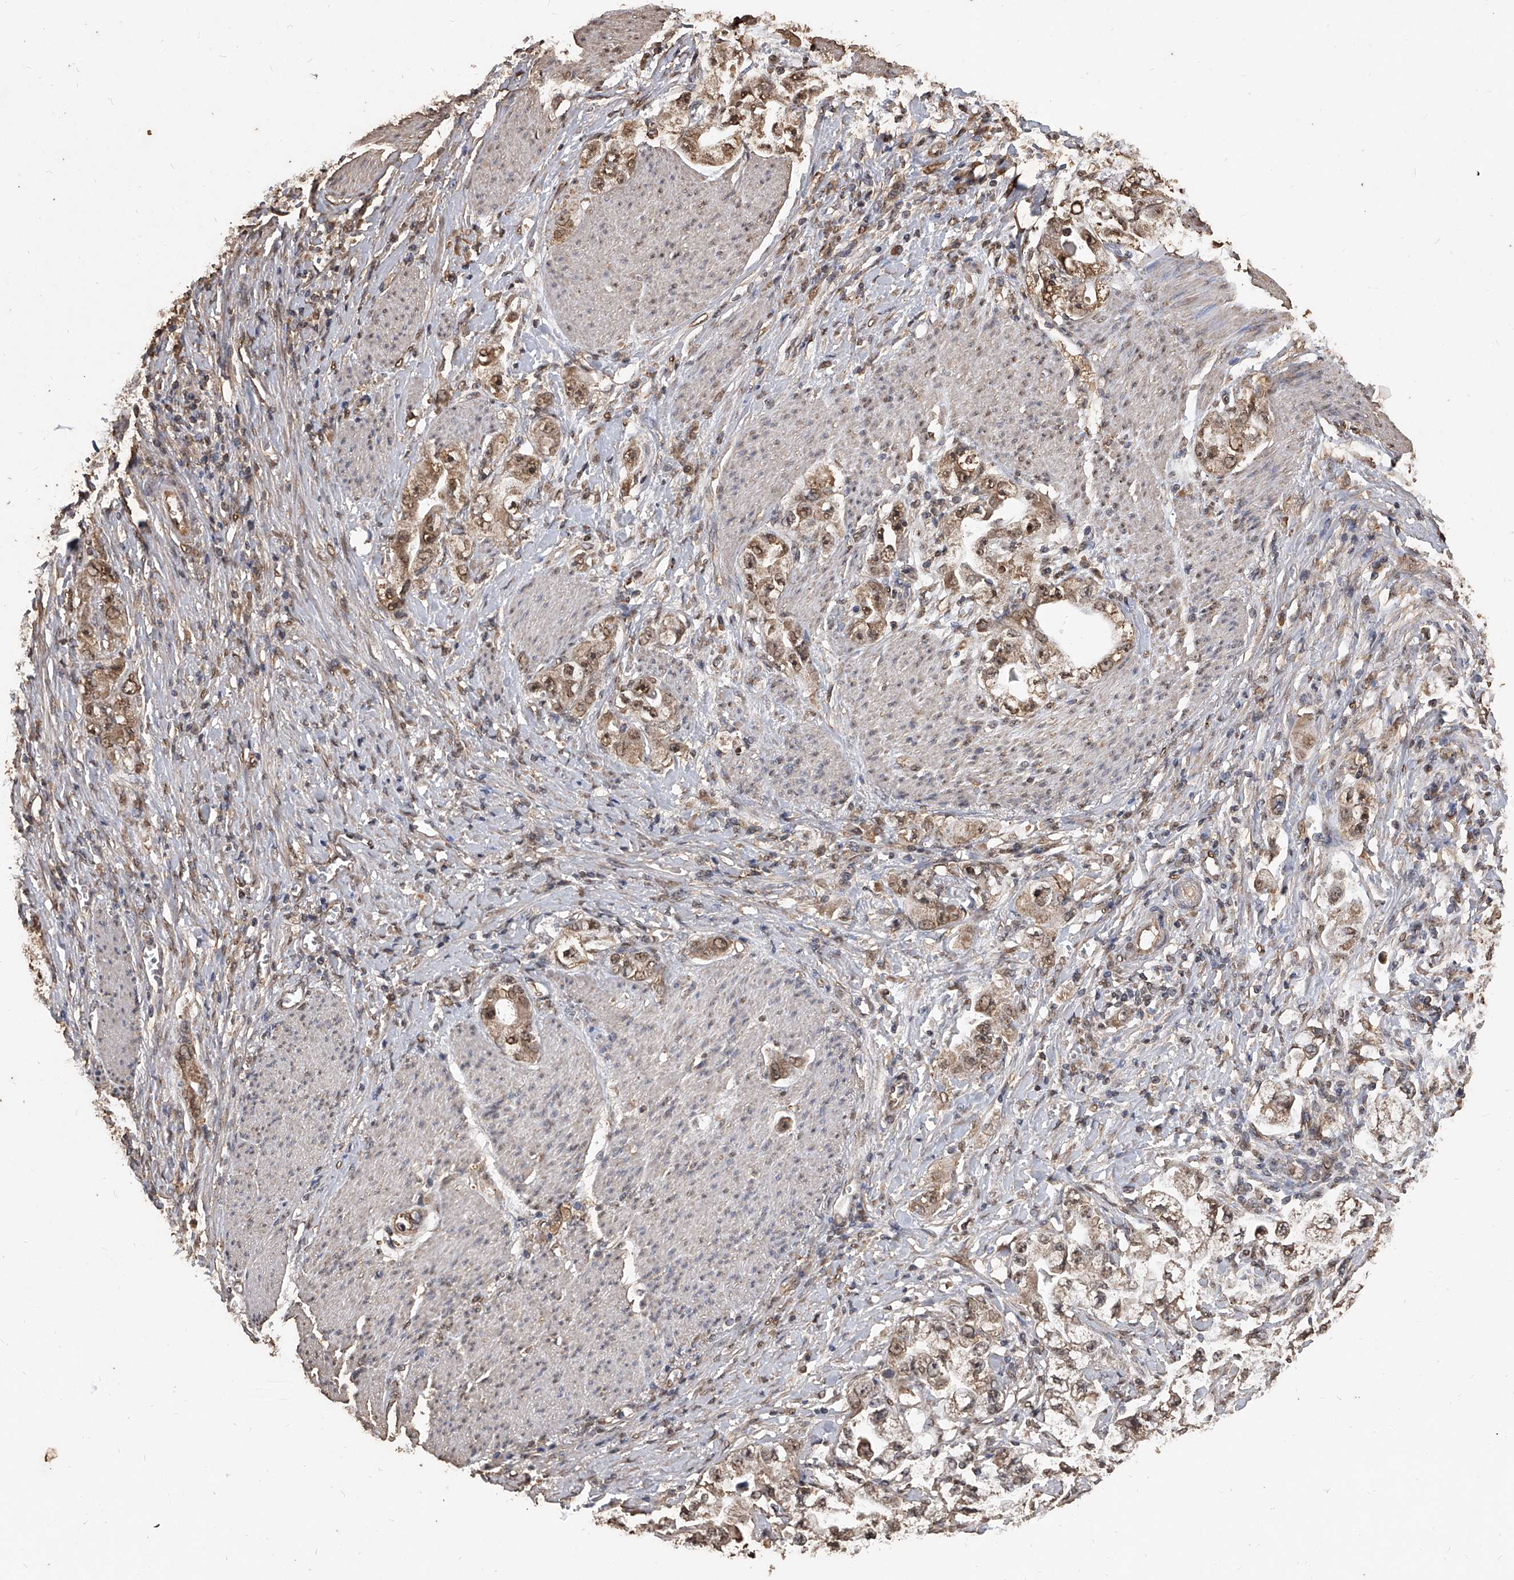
{"staining": {"intensity": "moderate", "quantity": ">75%", "location": "cytoplasmic/membranous,nuclear"}, "tissue": "stomach cancer", "cell_type": "Tumor cells", "image_type": "cancer", "snomed": [{"axis": "morphology", "description": "Adenocarcinoma, NOS"}, {"axis": "topography", "description": "Stomach, lower"}], "caption": "Immunohistochemical staining of stomach cancer exhibits moderate cytoplasmic/membranous and nuclear protein staining in approximately >75% of tumor cells.", "gene": "FBXL4", "patient": {"sex": "female", "age": 93}}